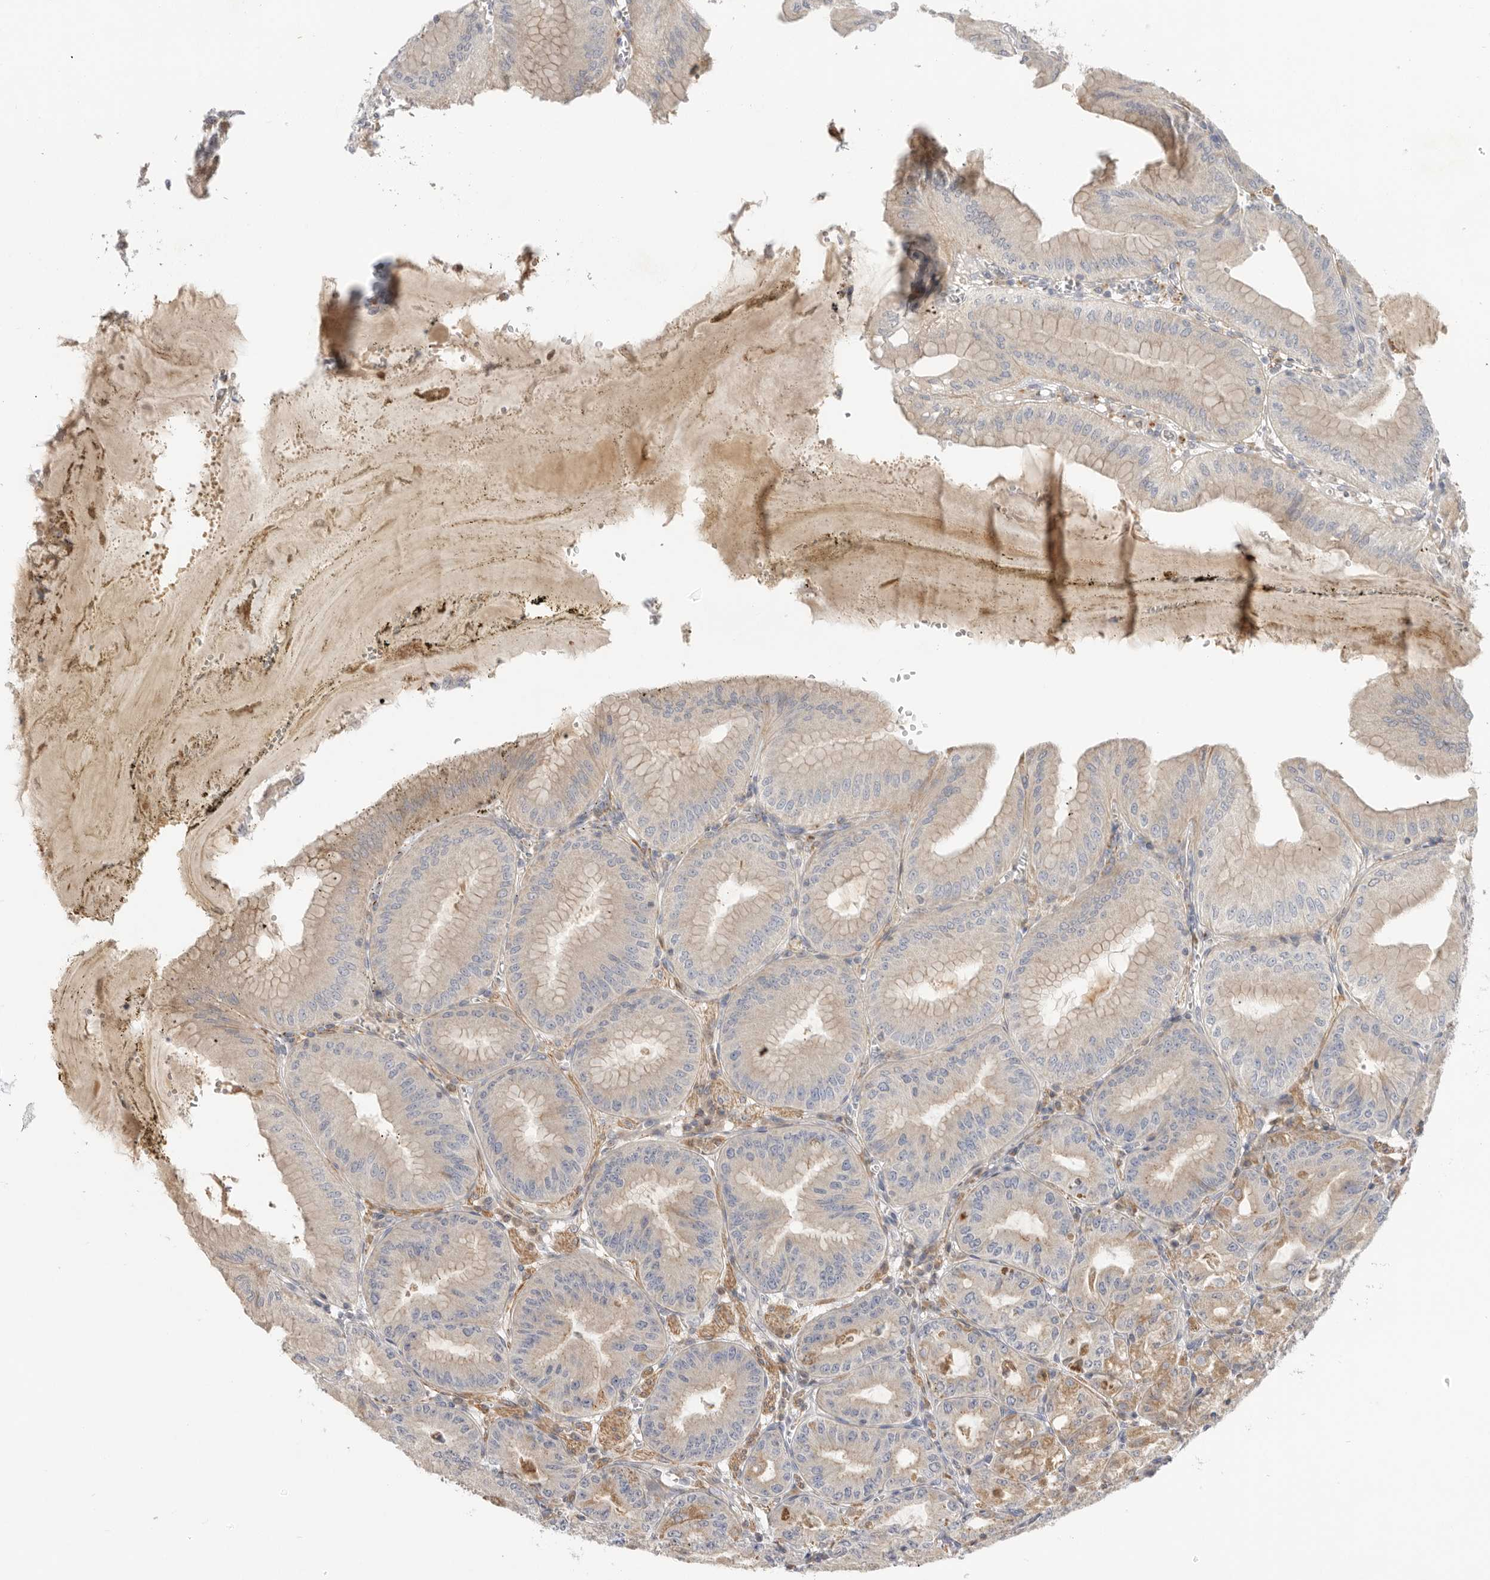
{"staining": {"intensity": "moderate", "quantity": ">75%", "location": "cytoplasmic/membranous"}, "tissue": "stomach", "cell_type": "Glandular cells", "image_type": "normal", "snomed": [{"axis": "morphology", "description": "Normal tissue, NOS"}, {"axis": "topography", "description": "Stomach, lower"}], "caption": "Normal stomach was stained to show a protein in brown. There is medium levels of moderate cytoplasmic/membranous expression in approximately >75% of glandular cells.", "gene": "GNE", "patient": {"sex": "male", "age": 71}}